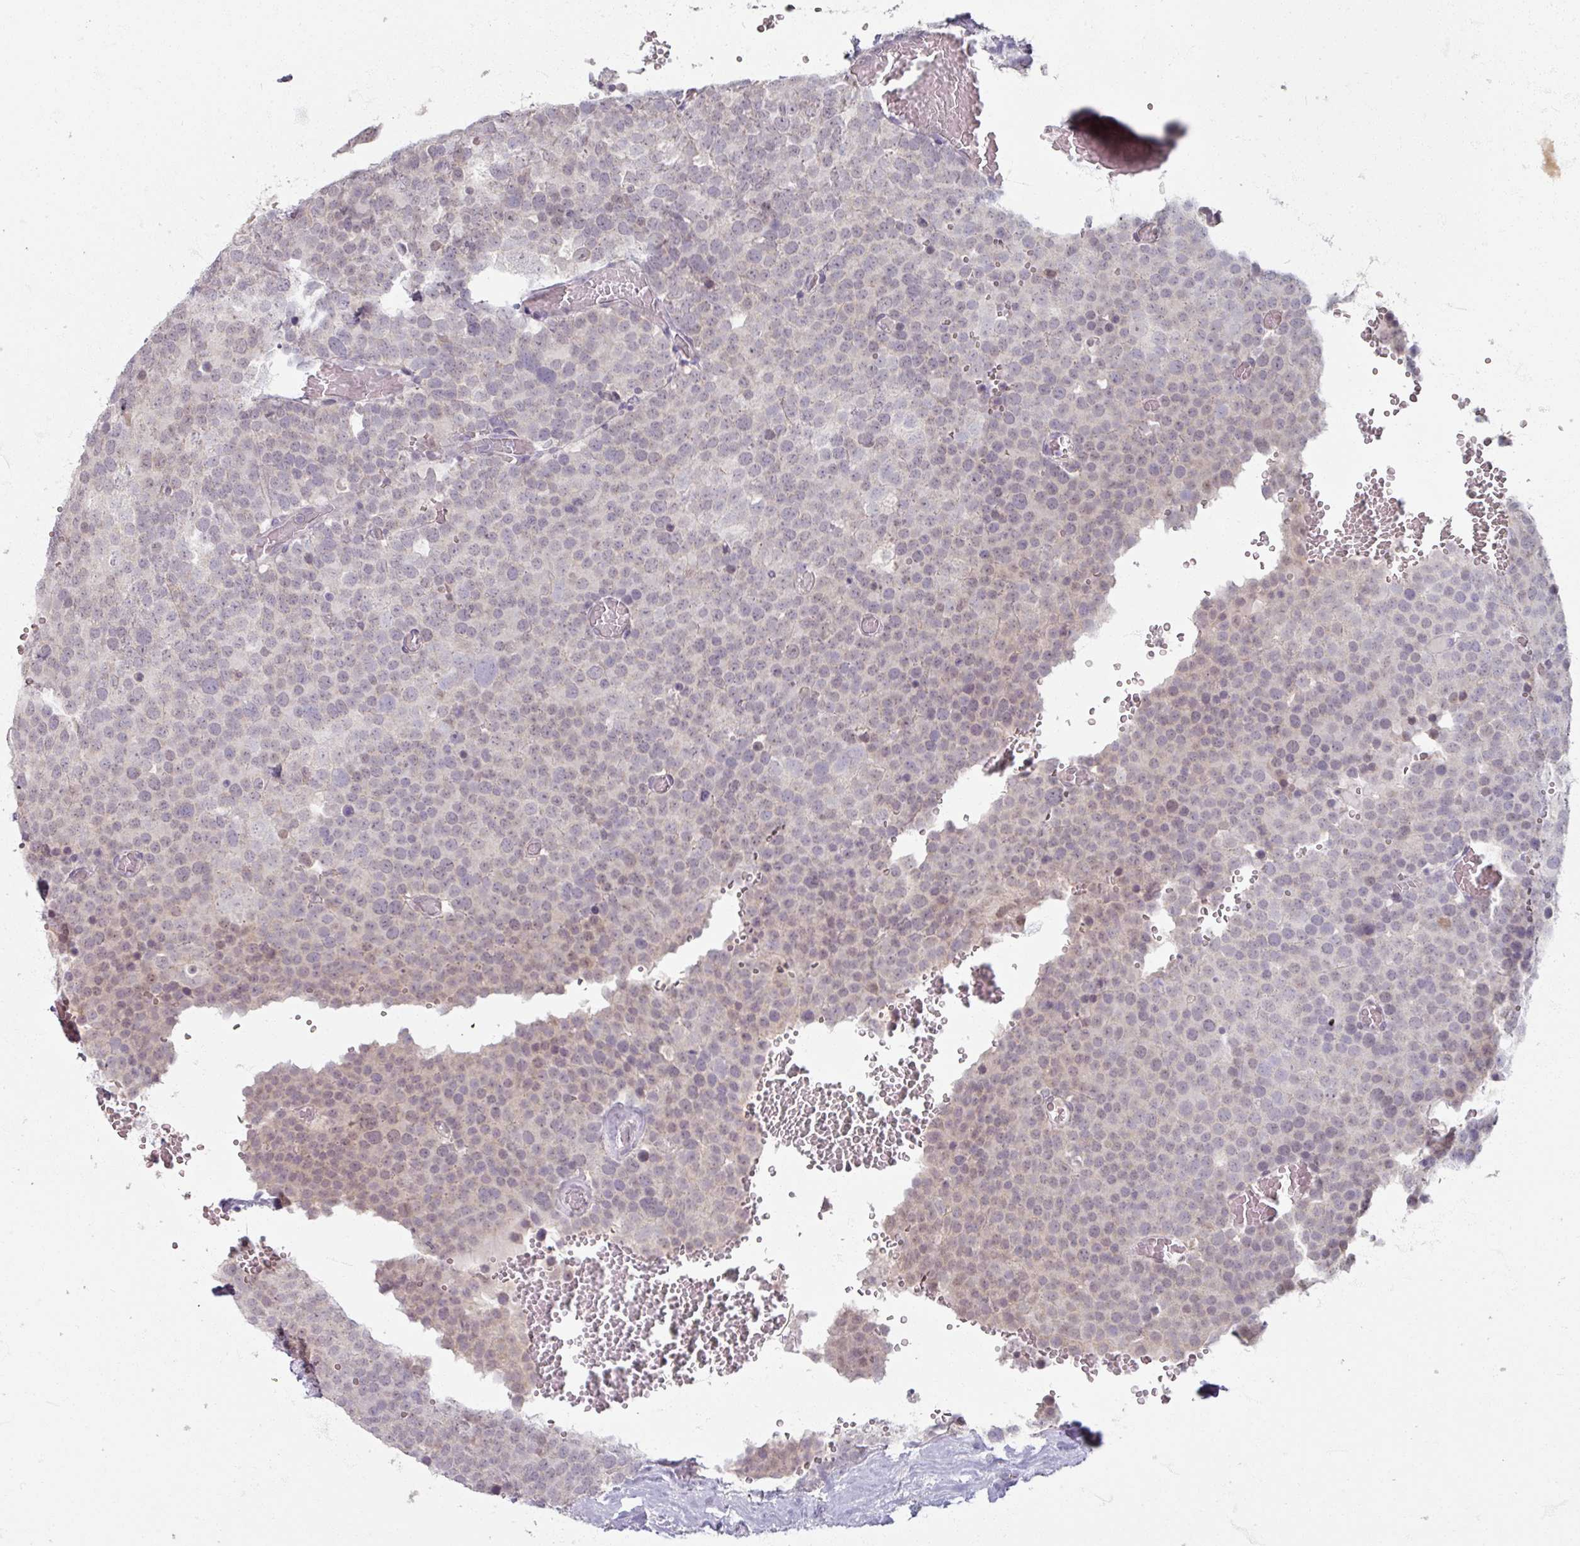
{"staining": {"intensity": "negative", "quantity": "none", "location": "none"}, "tissue": "testis cancer", "cell_type": "Tumor cells", "image_type": "cancer", "snomed": [{"axis": "morphology", "description": "Seminoma, NOS"}, {"axis": "topography", "description": "Testis"}], "caption": "DAB (3,3'-diaminobenzidine) immunohistochemical staining of human testis cancer demonstrates no significant staining in tumor cells.", "gene": "SOX11", "patient": {"sex": "male", "age": 71}}